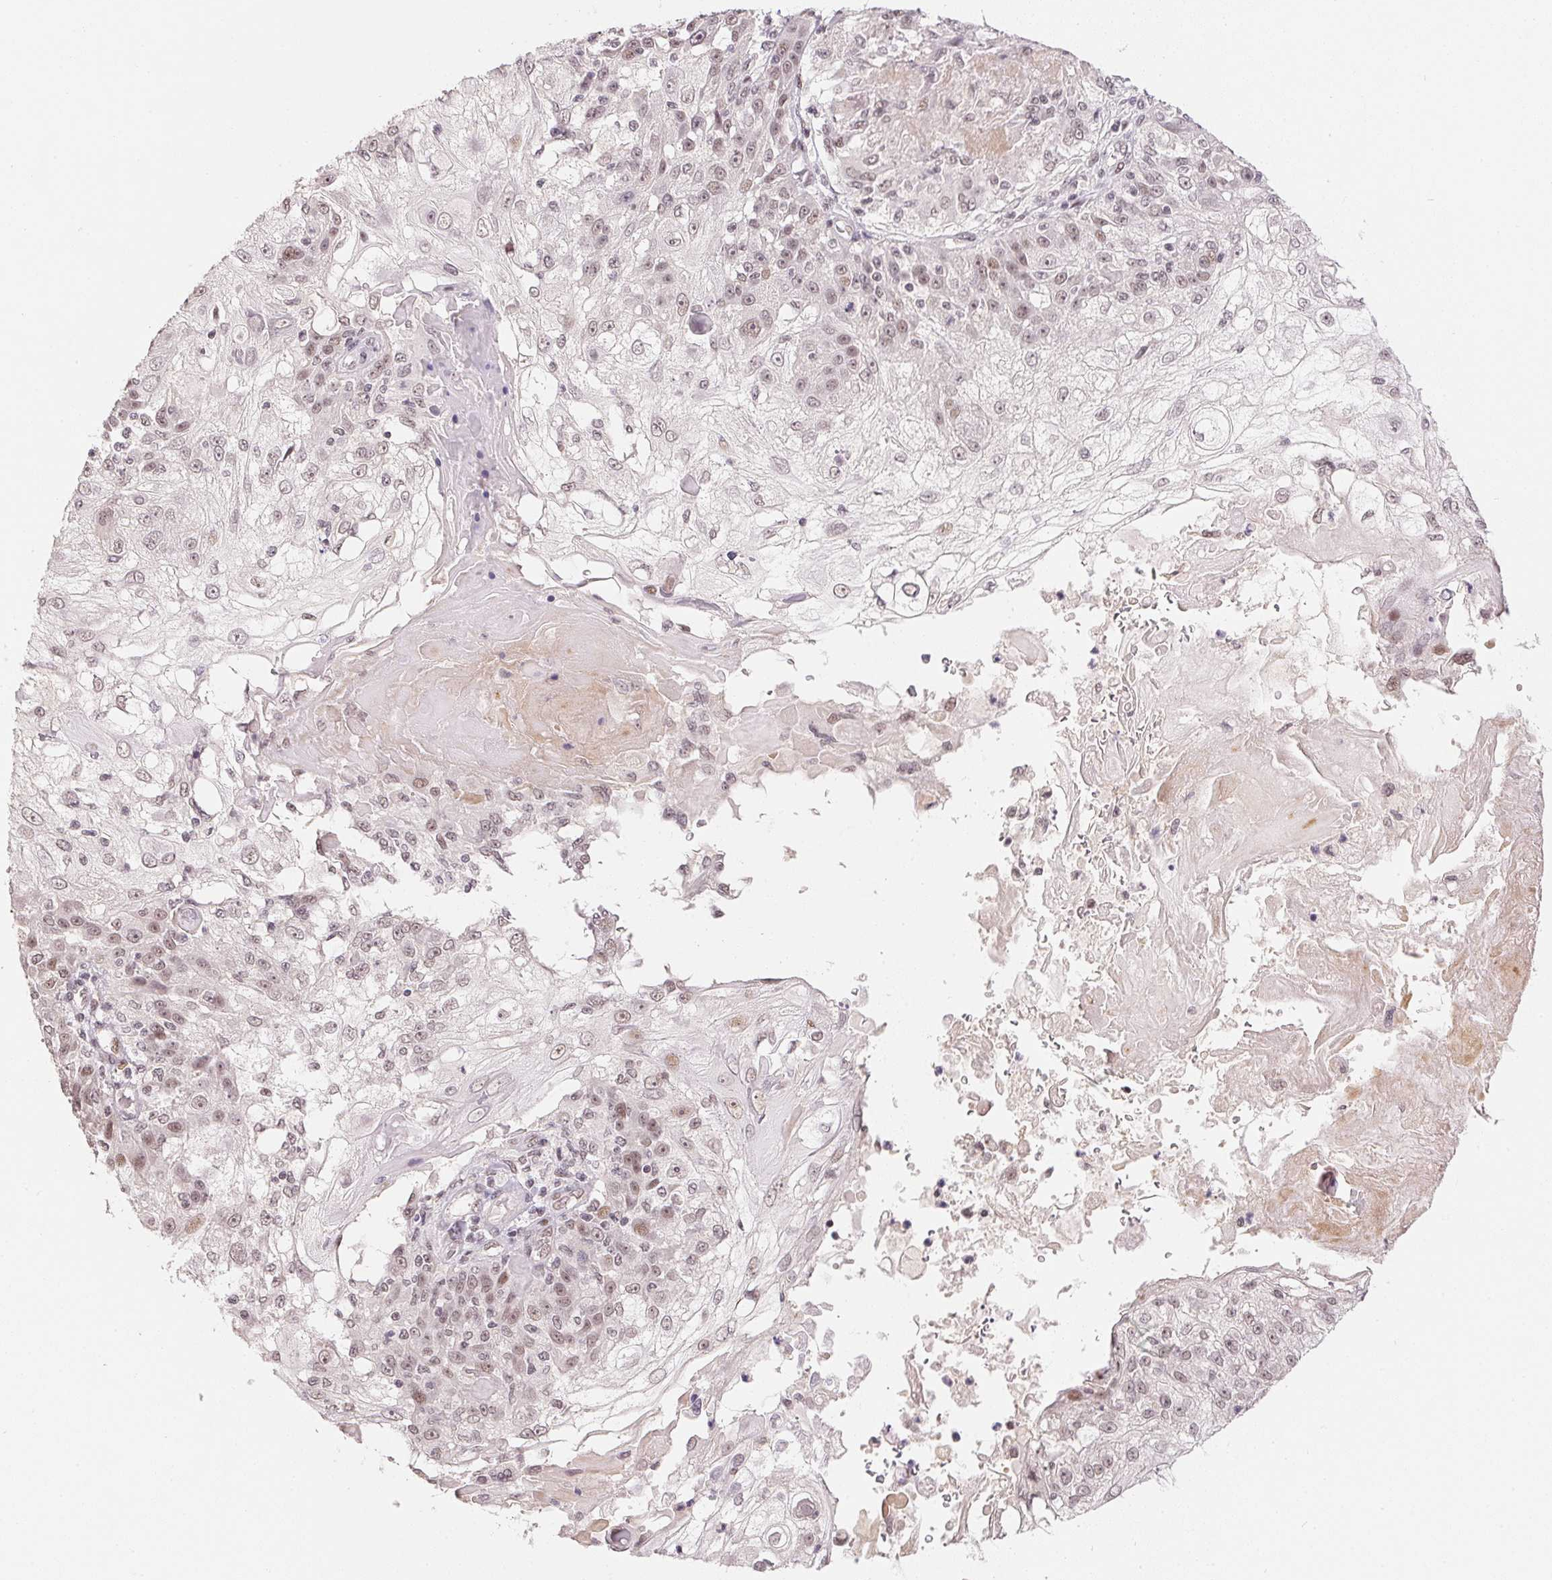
{"staining": {"intensity": "weak", "quantity": "<25%", "location": "nuclear"}, "tissue": "skin cancer", "cell_type": "Tumor cells", "image_type": "cancer", "snomed": [{"axis": "morphology", "description": "Normal tissue, NOS"}, {"axis": "morphology", "description": "Squamous cell carcinoma, NOS"}, {"axis": "topography", "description": "Skin"}], "caption": "IHC of skin cancer displays no expression in tumor cells.", "gene": "KDM4D", "patient": {"sex": "female", "age": 83}}